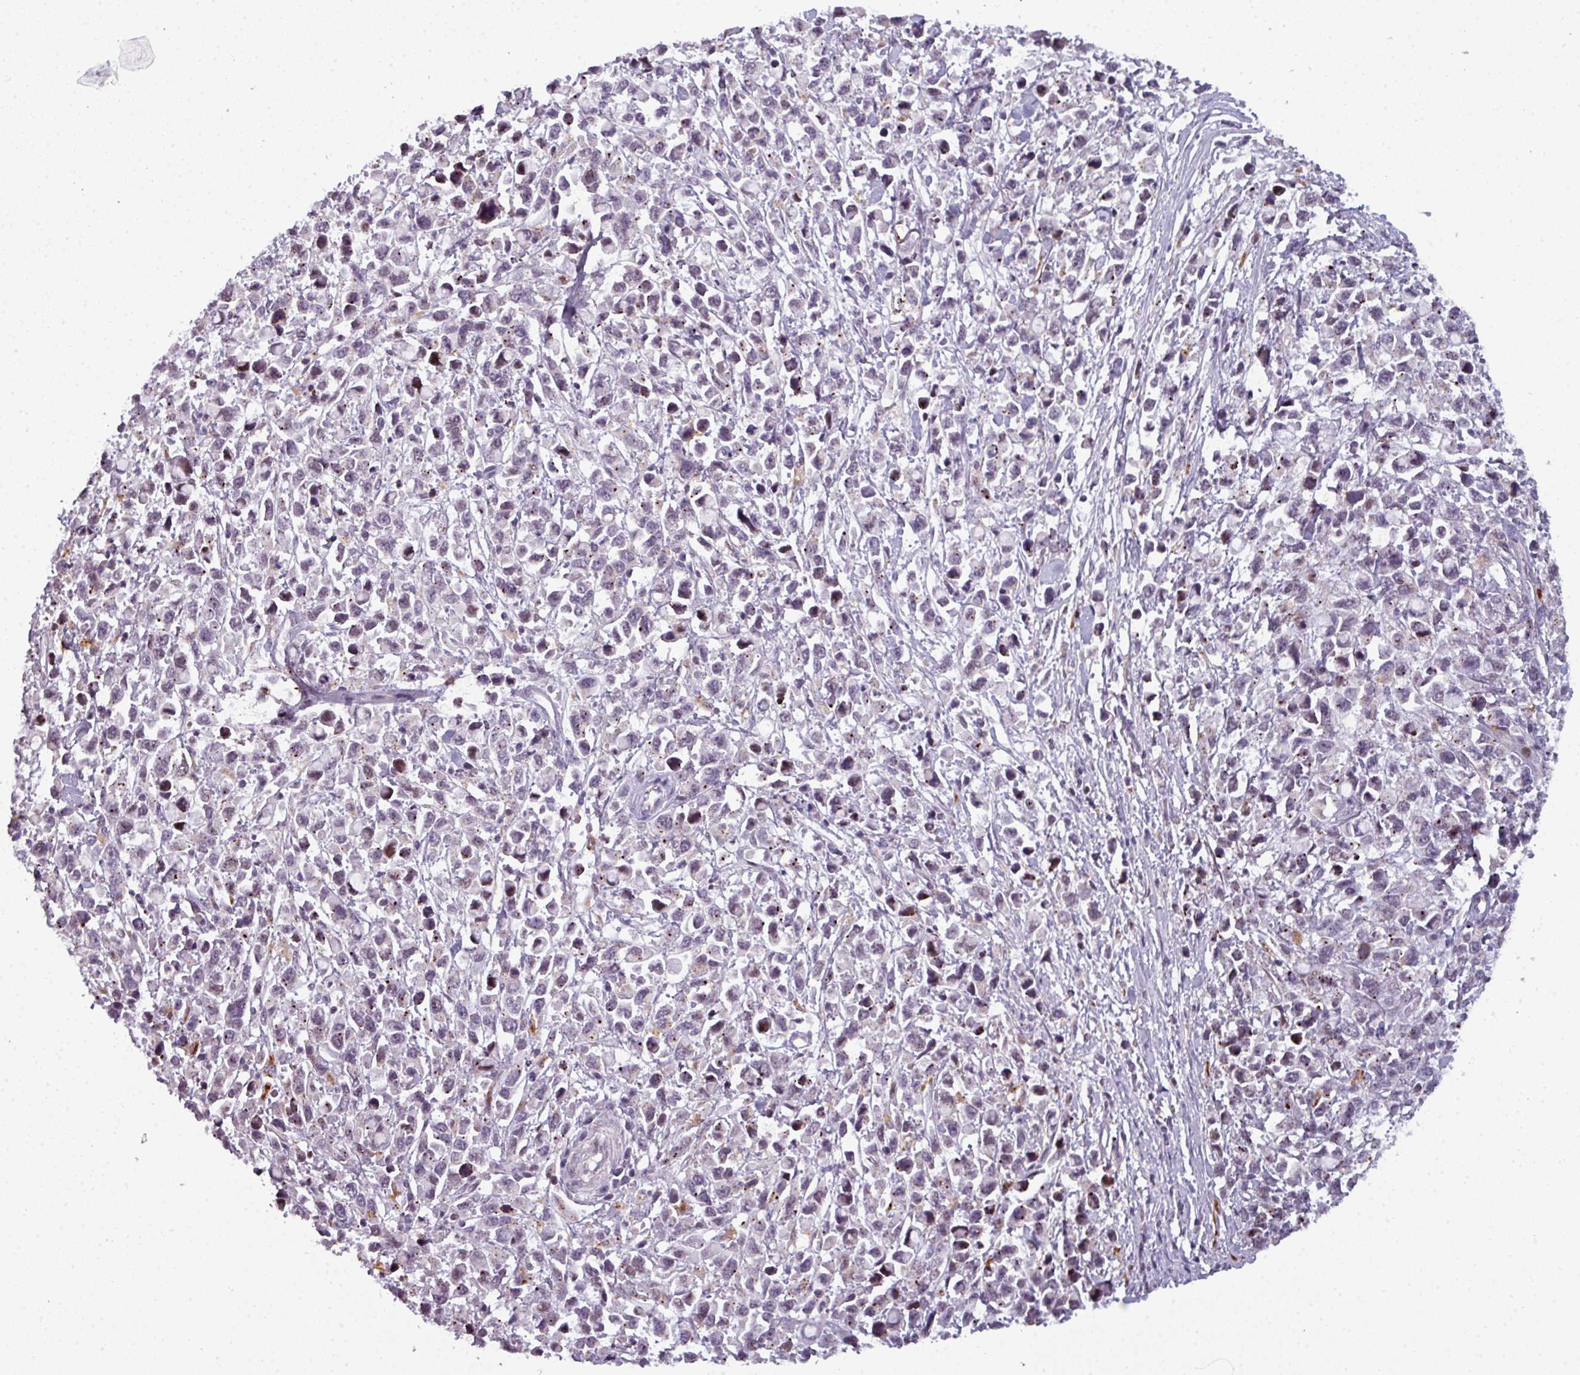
{"staining": {"intensity": "negative", "quantity": "none", "location": "none"}, "tissue": "stomach cancer", "cell_type": "Tumor cells", "image_type": "cancer", "snomed": [{"axis": "morphology", "description": "Adenocarcinoma, NOS"}, {"axis": "topography", "description": "Stomach"}], "caption": "Tumor cells are negative for protein expression in human stomach adenocarcinoma.", "gene": "TMEFF1", "patient": {"sex": "female", "age": 81}}